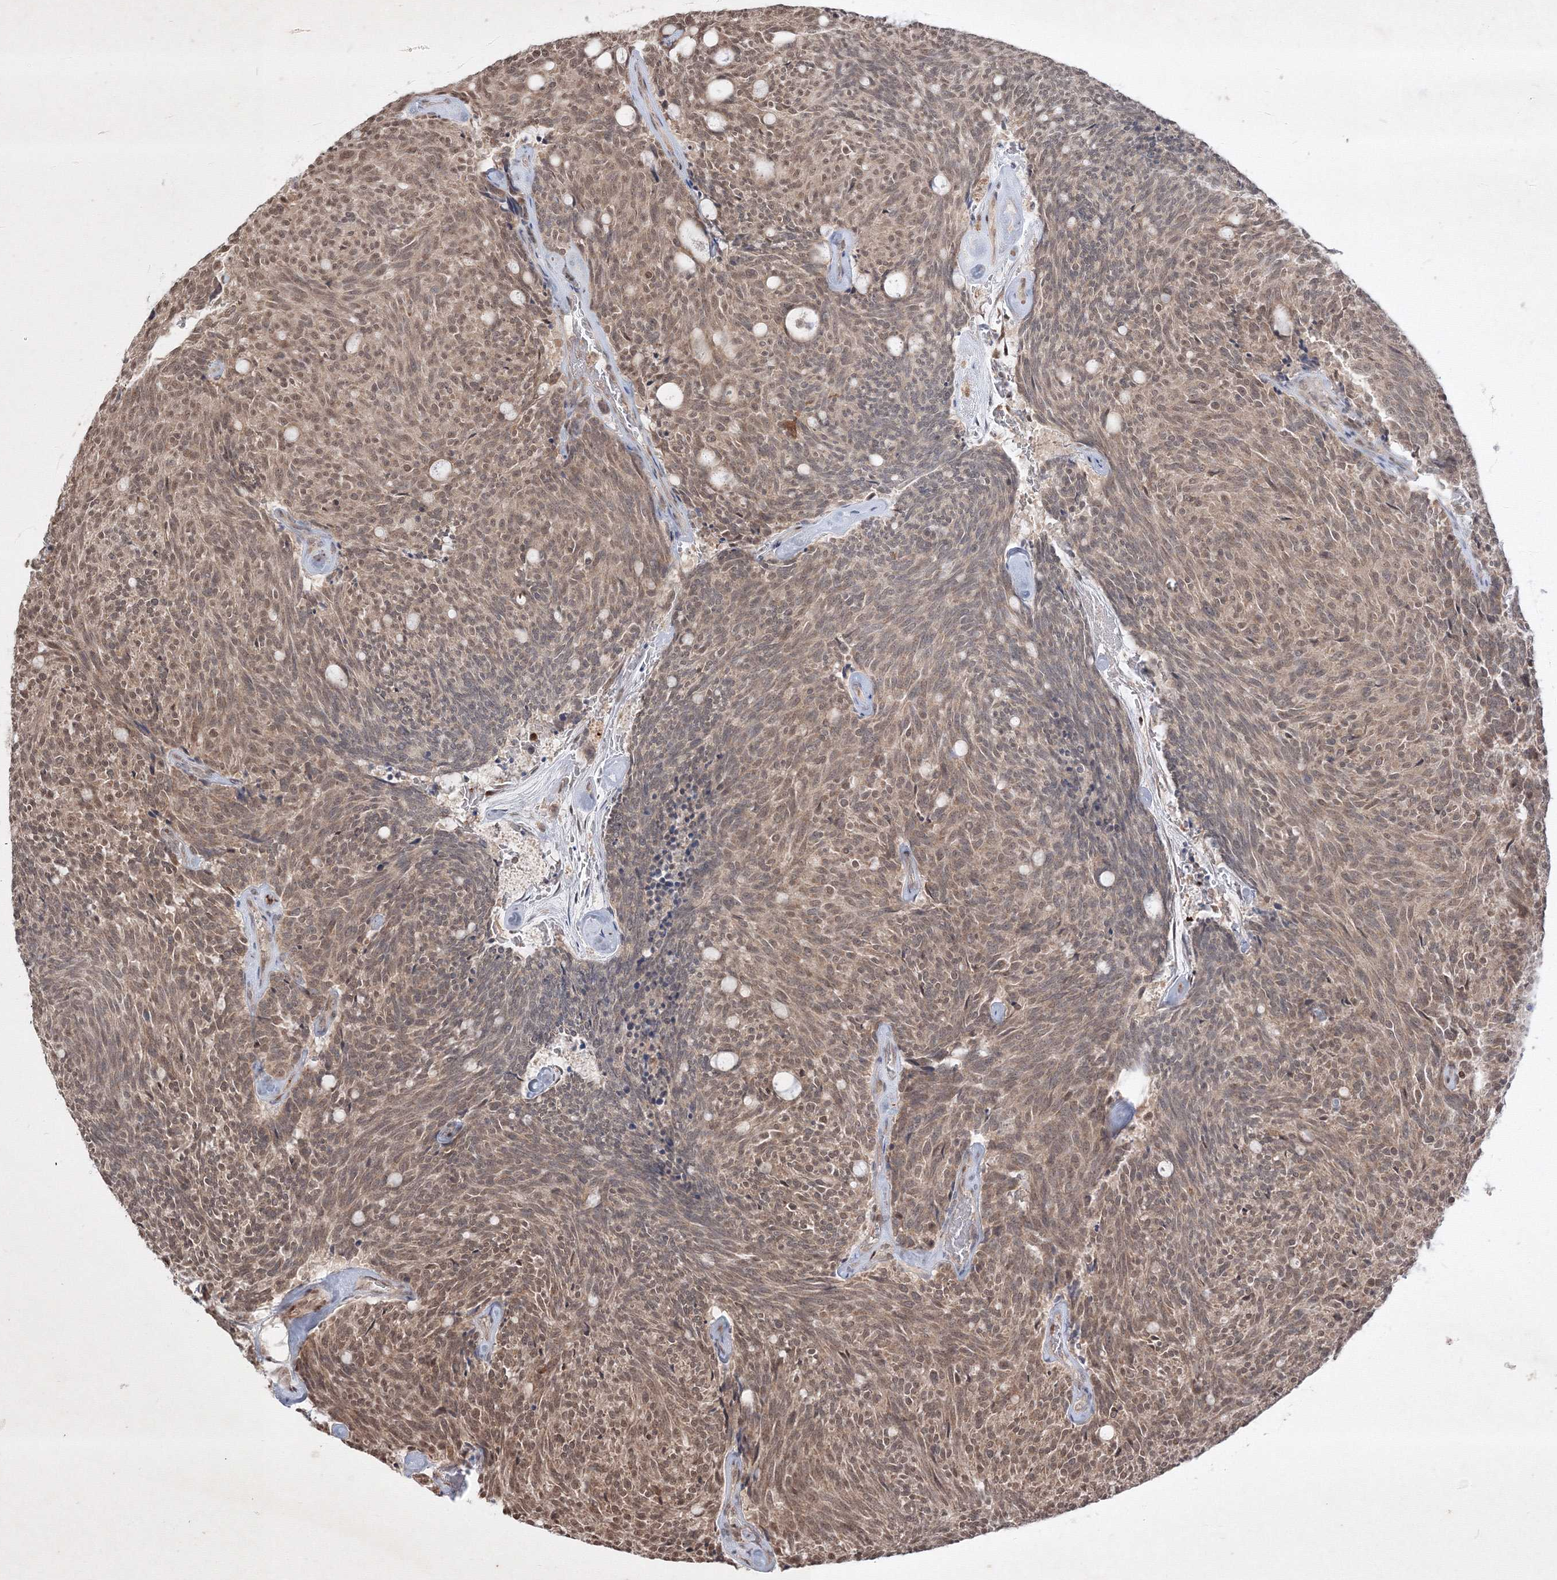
{"staining": {"intensity": "moderate", "quantity": ">75%", "location": "nuclear"}, "tissue": "carcinoid", "cell_type": "Tumor cells", "image_type": "cancer", "snomed": [{"axis": "morphology", "description": "Carcinoid, malignant, NOS"}, {"axis": "topography", "description": "Pancreas"}], "caption": "Immunohistochemistry (IHC) of carcinoid reveals medium levels of moderate nuclear positivity in approximately >75% of tumor cells.", "gene": "TAB1", "patient": {"sex": "female", "age": 54}}